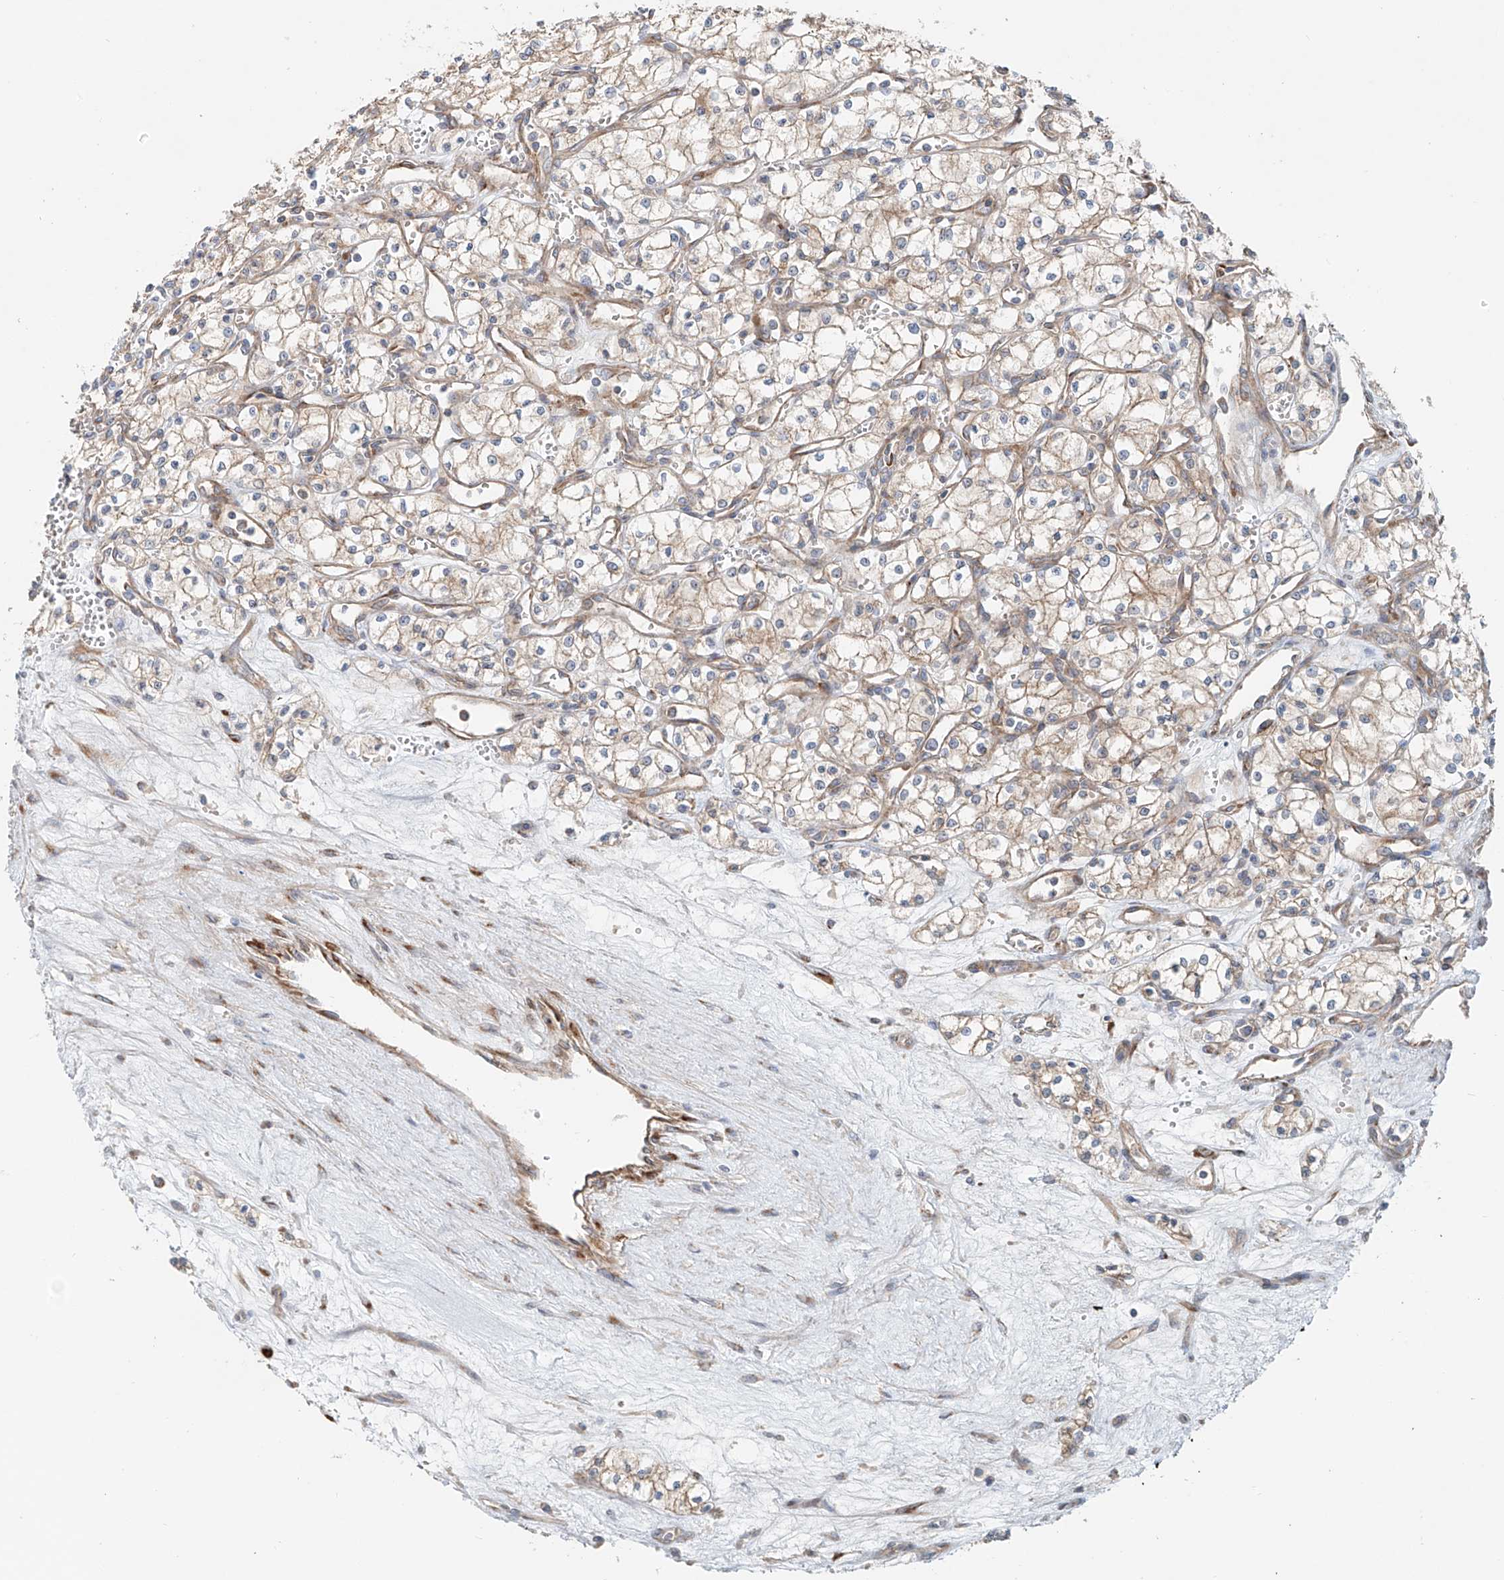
{"staining": {"intensity": "weak", "quantity": "25%-75%", "location": "cytoplasmic/membranous"}, "tissue": "renal cancer", "cell_type": "Tumor cells", "image_type": "cancer", "snomed": [{"axis": "morphology", "description": "Adenocarcinoma, NOS"}, {"axis": "topography", "description": "Kidney"}], "caption": "A low amount of weak cytoplasmic/membranous expression is present in about 25%-75% of tumor cells in adenocarcinoma (renal) tissue.", "gene": "SNAP29", "patient": {"sex": "male", "age": 59}}